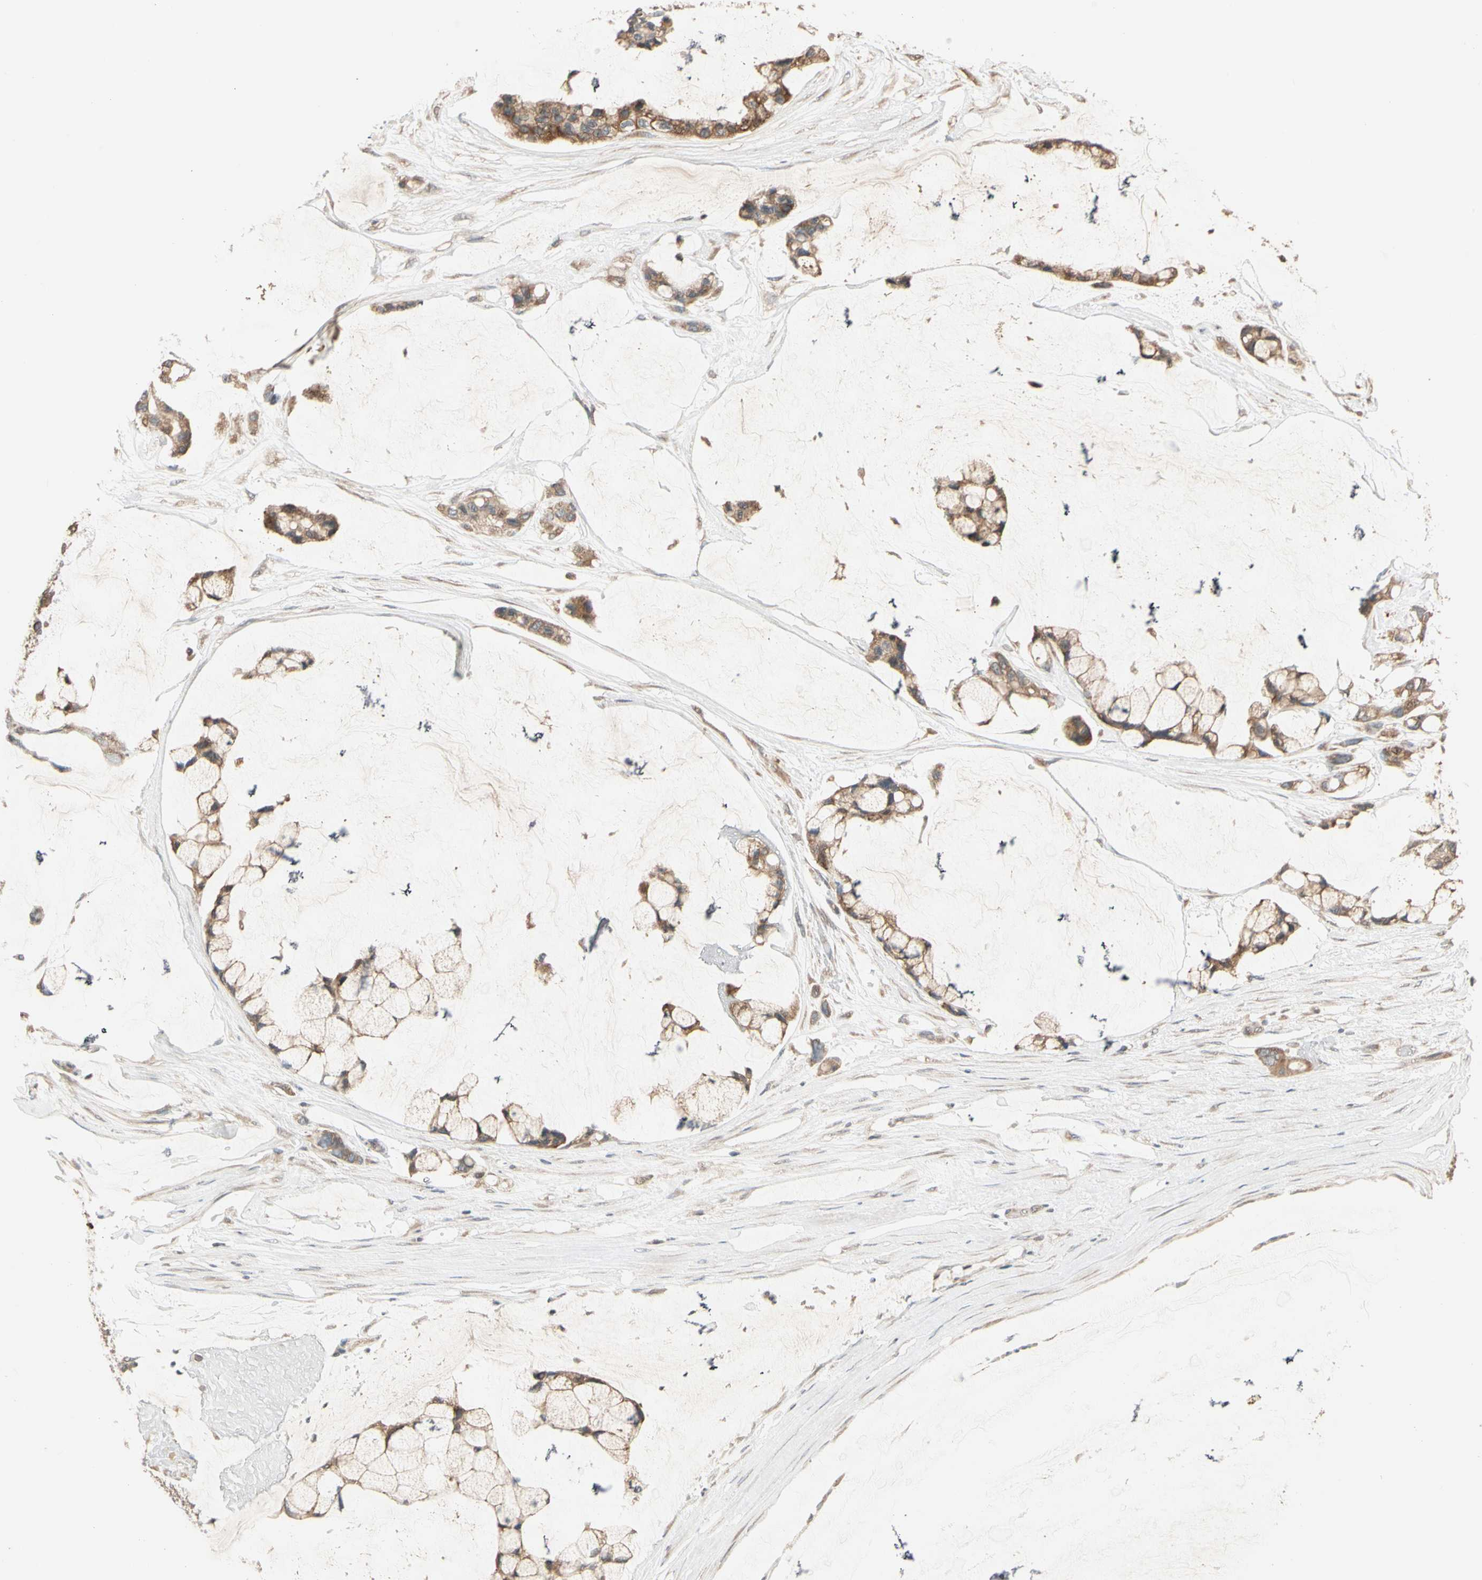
{"staining": {"intensity": "moderate", "quantity": ">75%", "location": "cytoplasmic/membranous"}, "tissue": "ovarian cancer", "cell_type": "Tumor cells", "image_type": "cancer", "snomed": [{"axis": "morphology", "description": "Cystadenocarcinoma, mucinous, NOS"}, {"axis": "topography", "description": "Ovary"}], "caption": "Tumor cells reveal medium levels of moderate cytoplasmic/membranous expression in about >75% of cells in ovarian cancer.", "gene": "TNFRSF21", "patient": {"sex": "female", "age": 39}}